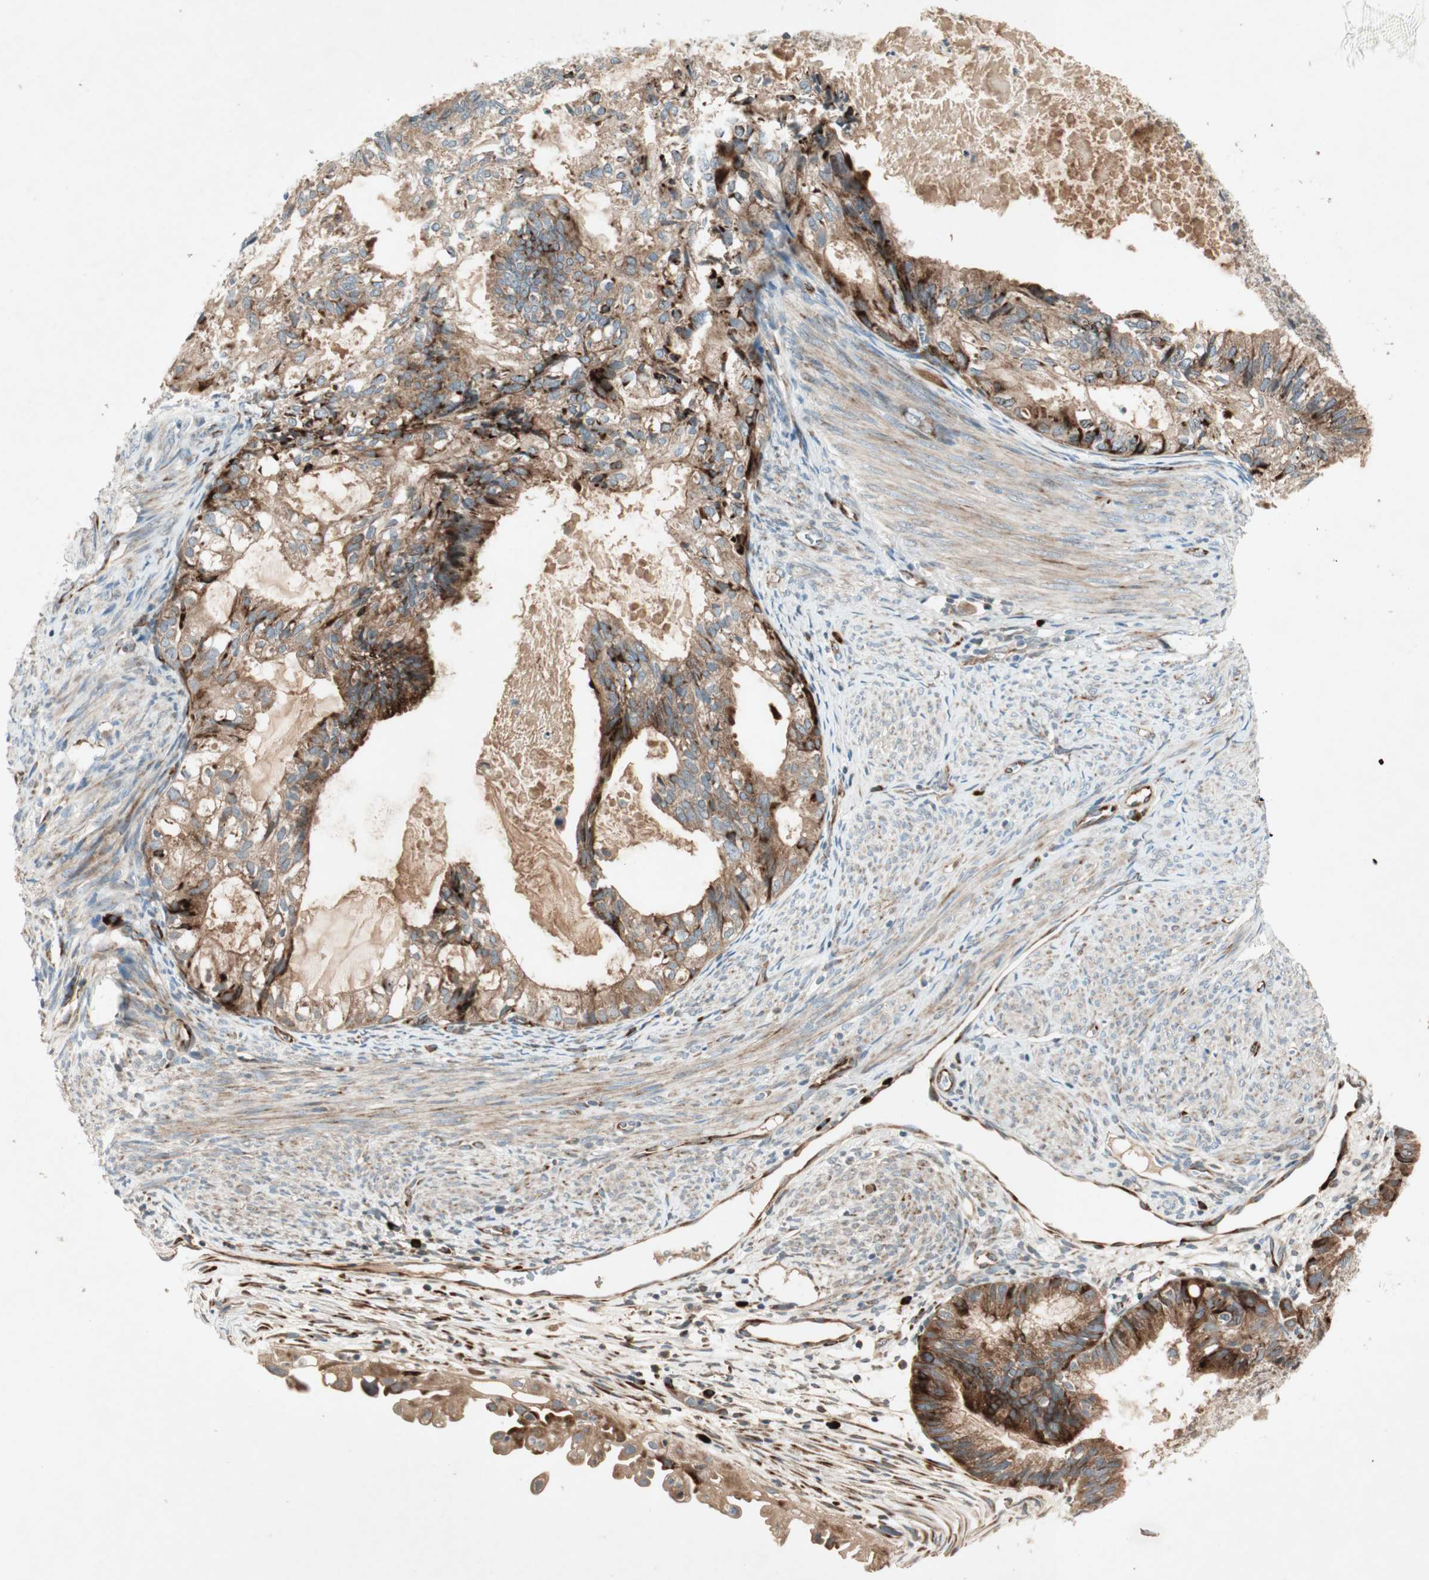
{"staining": {"intensity": "strong", "quantity": ">75%", "location": "cytoplasmic/membranous"}, "tissue": "cervical cancer", "cell_type": "Tumor cells", "image_type": "cancer", "snomed": [{"axis": "morphology", "description": "Normal tissue, NOS"}, {"axis": "morphology", "description": "Adenocarcinoma, NOS"}, {"axis": "topography", "description": "Cervix"}, {"axis": "topography", "description": "Endometrium"}], "caption": "Cervical adenocarcinoma stained with DAB immunohistochemistry shows high levels of strong cytoplasmic/membranous positivity in about >75% of tumor cells.", "gene": "APOO", "patient": {"sex": "female", "age": 86}}